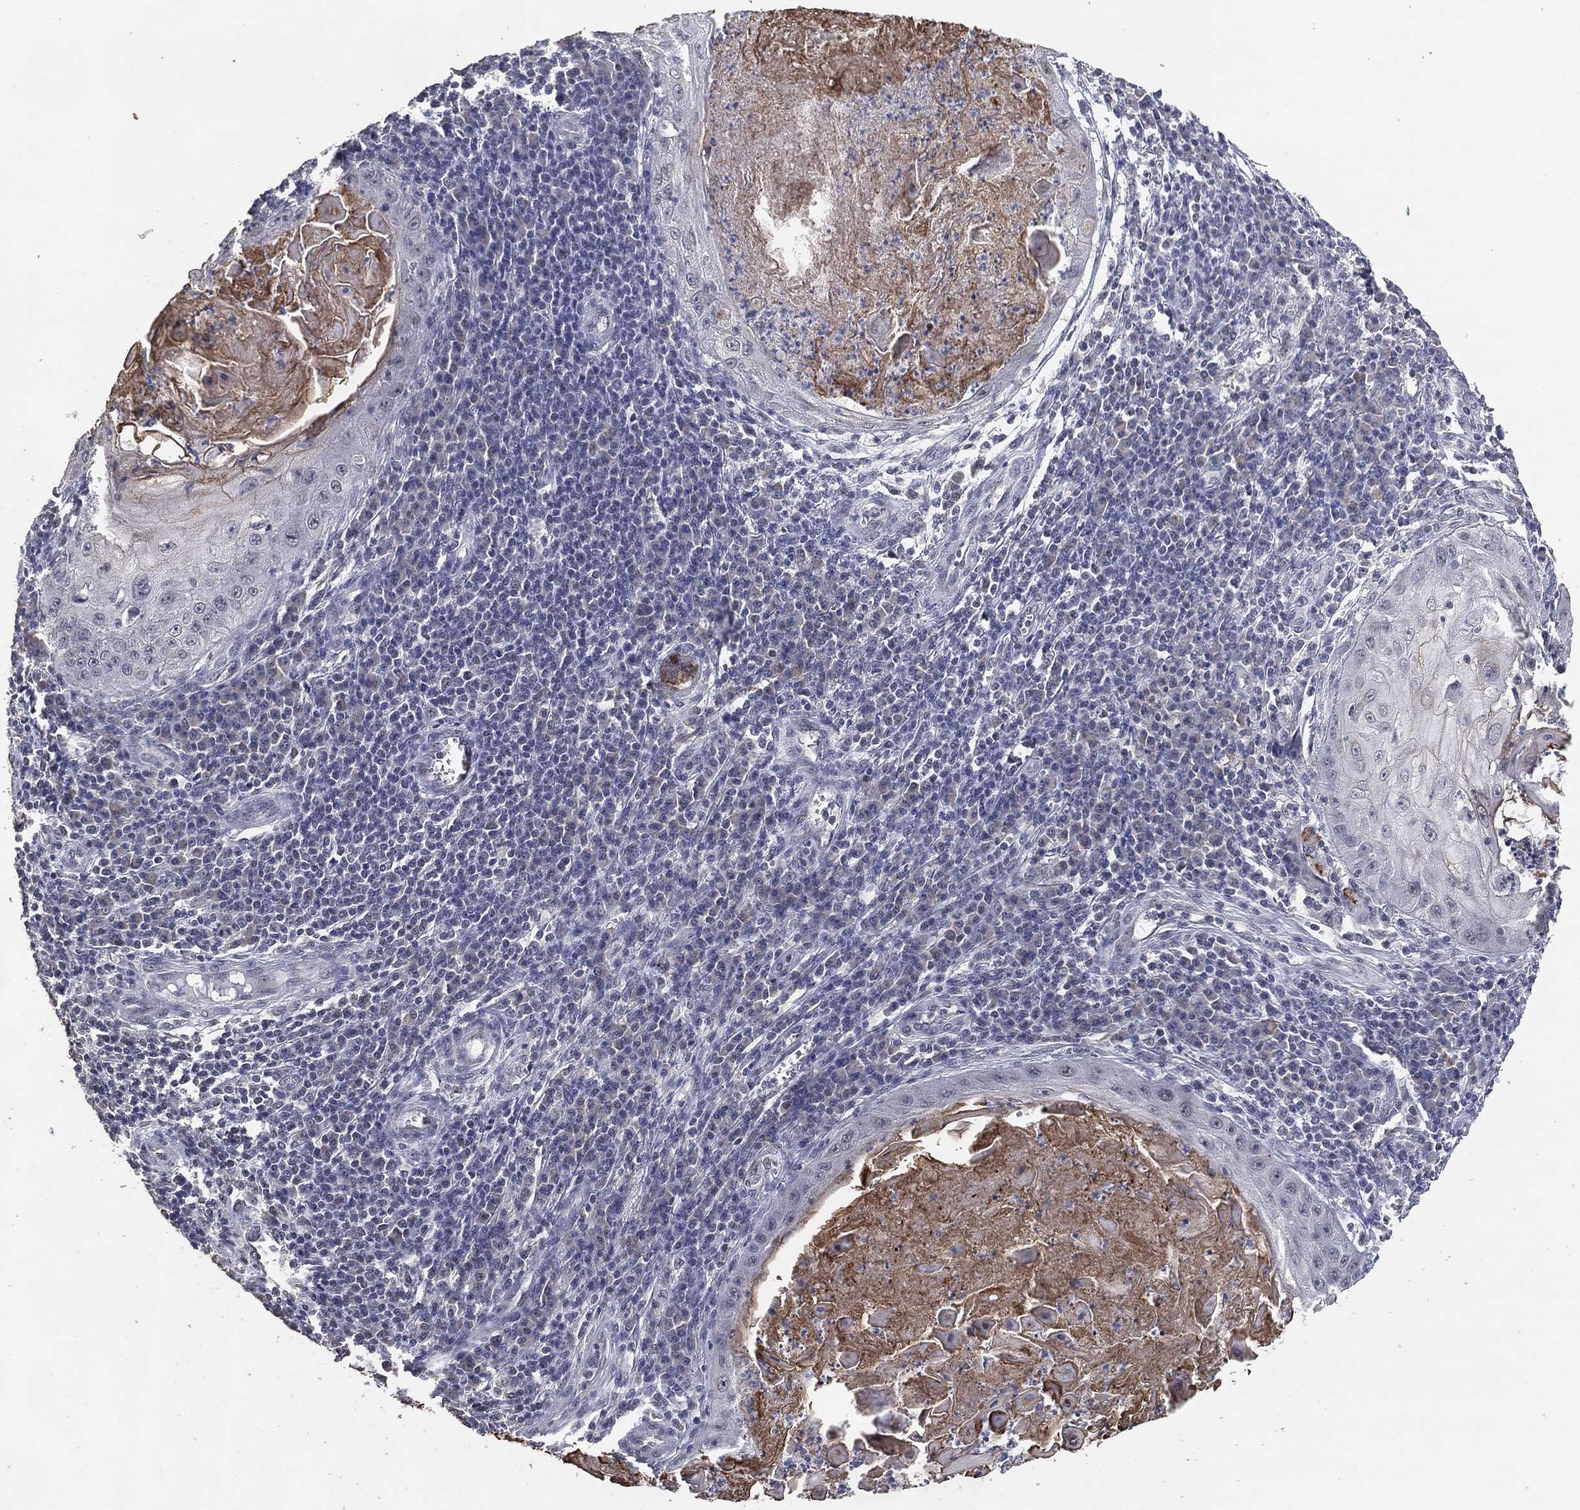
{"staining": {"intensity": "moderate", "quantity": "<25%", "location": "cytoplasmic/membranous"}, "tissue": "skin cancer", "cell_type": "Tumor cells", "image_type": "cancer", "snomed": [{"axis": "morphology", "description": "Squamous cell carcinoma, NOS"}, {"axis": "topography", "description": "Skin"}], "caption": "Immunohistochemistry photomicrograph of neoplastic tissue: skin cancer stained using immunohistochemistry shows low levels of moderate protein expression localized specifically in the cytoplasmic/membranous of tumor cells, appearing as a cytoplasmic/membranous brown color.", "gene": "DSG1", "patient": {"sex": "male", "age": 70}}